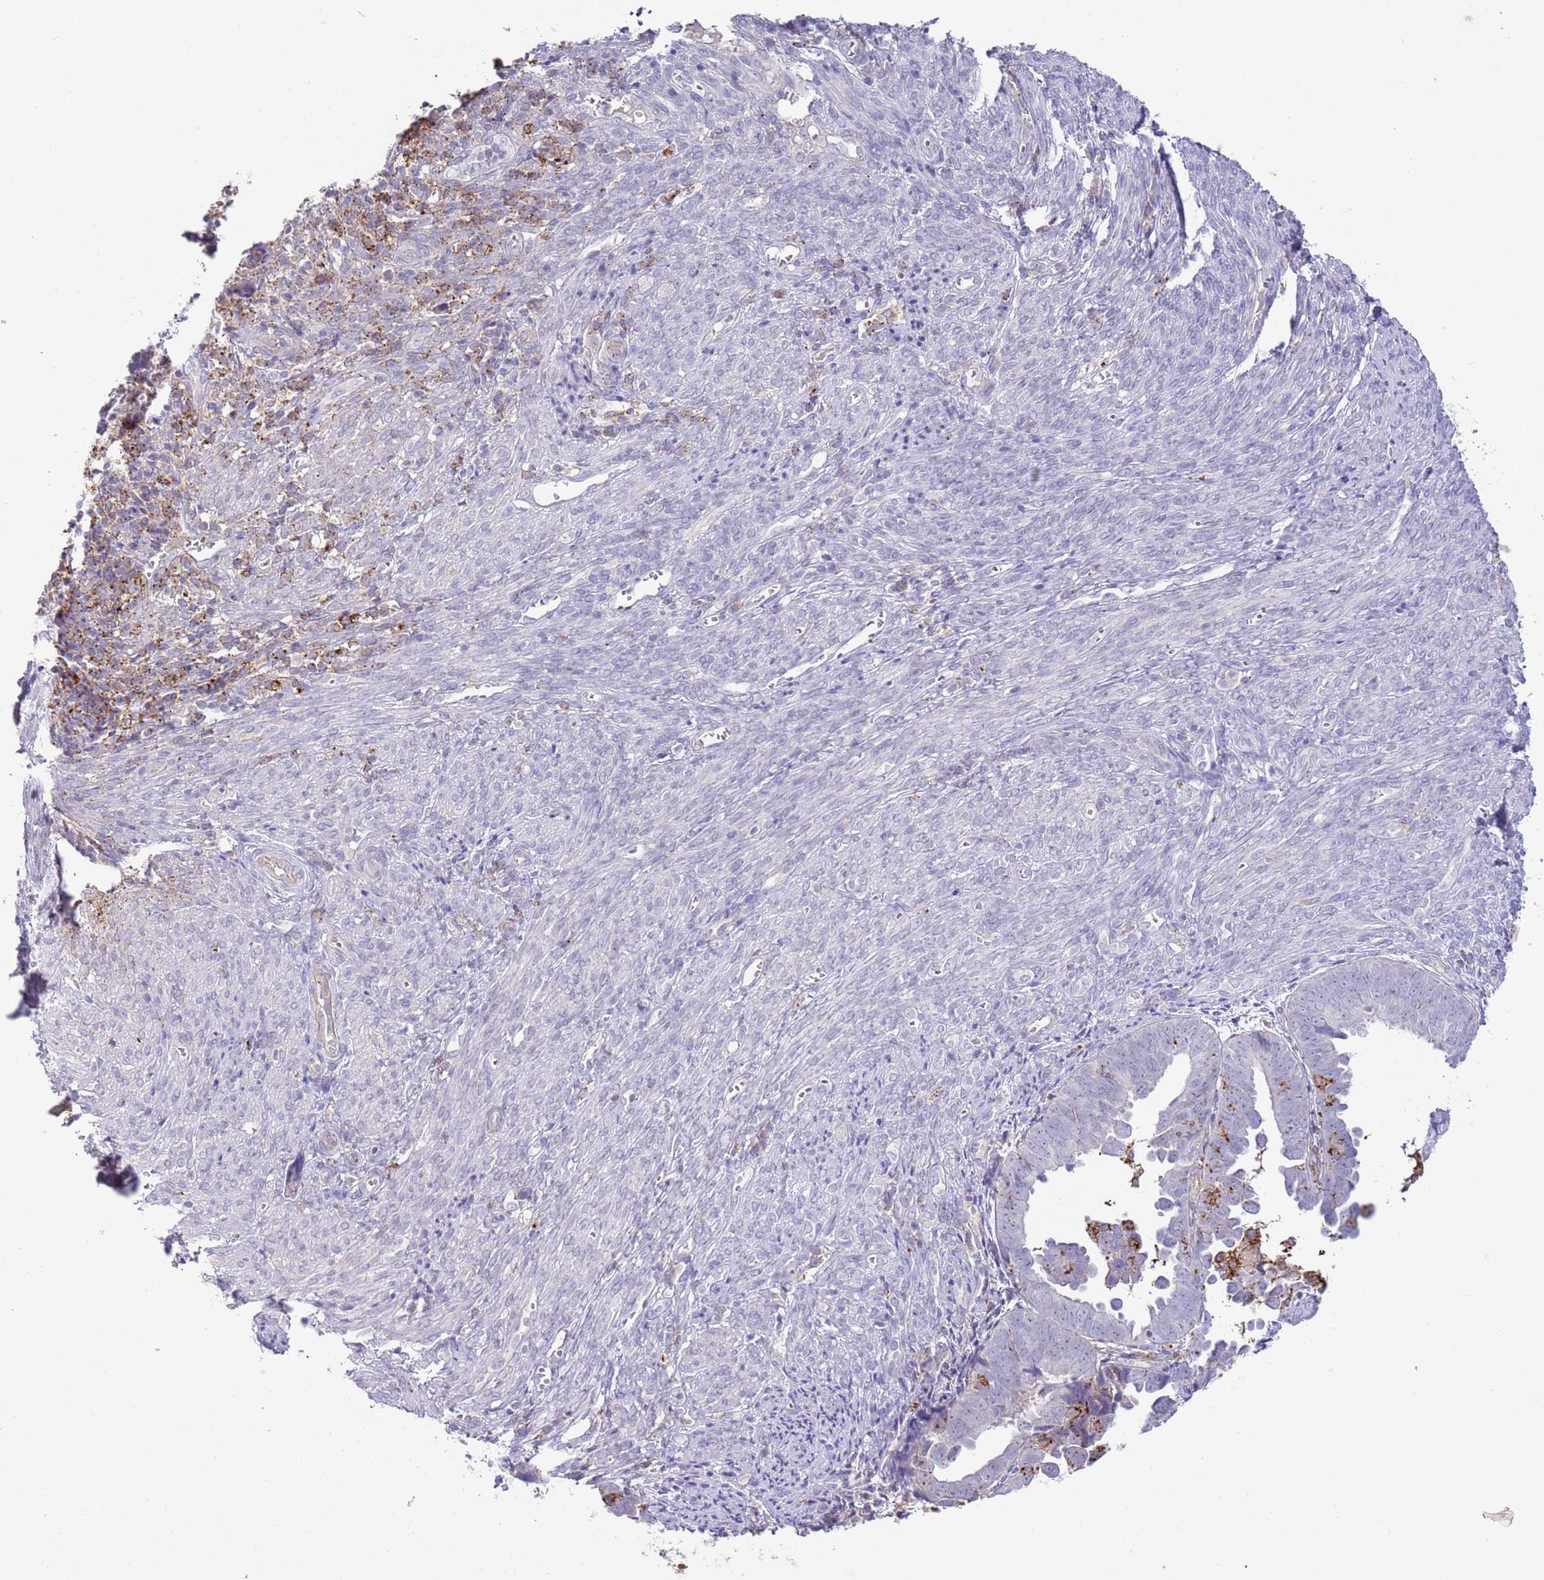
{"staining": {"intensity": "strong", "quantity": "25%-75%", "location": "cytoplasmic/membranous"}, "tissue": "endometrial cancer", "cell_type": "Tumor cells", "image_type": "cancer", "snomed": [{"axis": "morphology", "description": "Adenocarcinoma, NOS"}, {"axis": "topography", "description": "Endometrium"}], "caption": "This micrograph displays immunohistochemistry (IHC) staining of endometrial adenocarcinoma, with high strong cytoplasmic/membranous positivity in about 25%-75% of tumor cells.", "gene": "ABHD17A", "patient": {"sex": "female", "age": 75}}